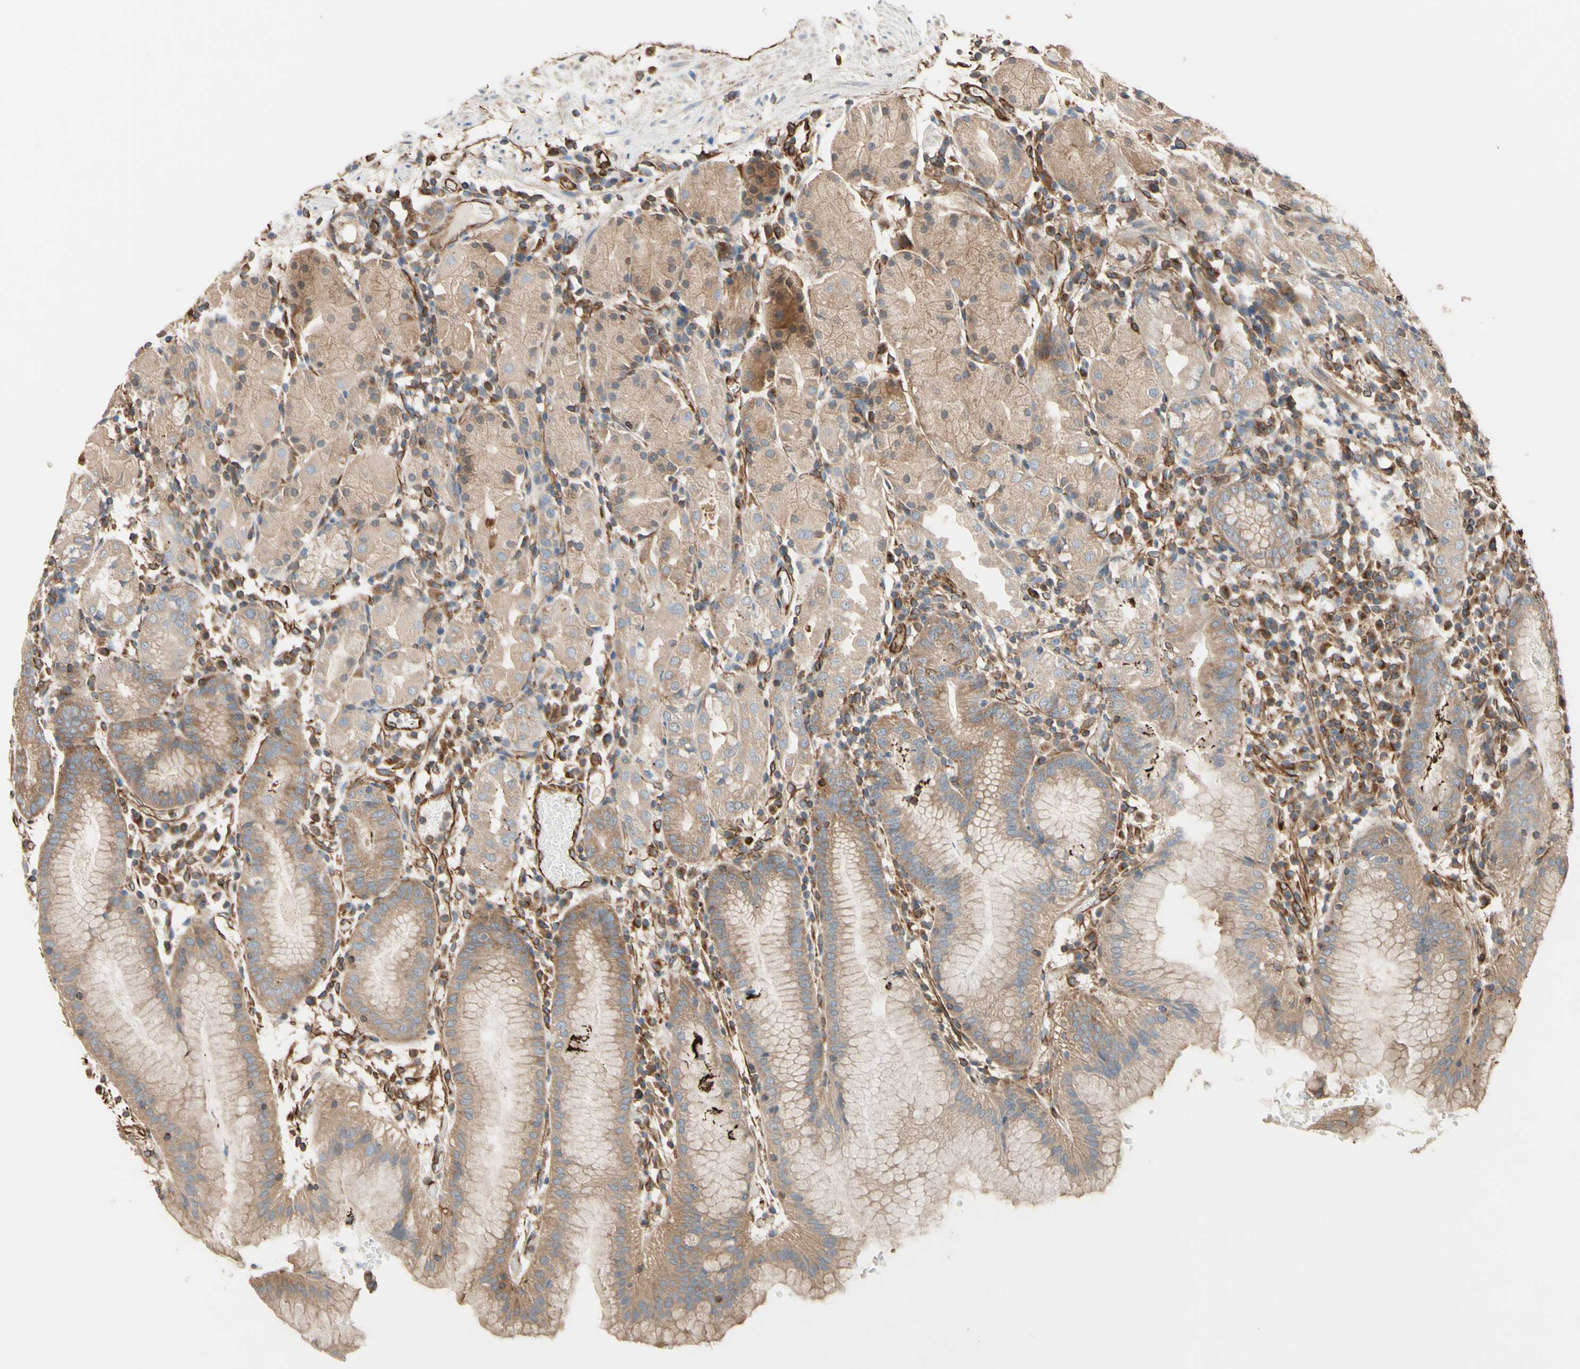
{"staining": {"intensity": "weak", "quantity": ">75%", "location": "cytoplasmic/membranous"}, "tissue": "stomach", "cell_type": "Glandular cells", "image_type": "normal", "snomed": [{"axis": "morphology", "description": "Normal tissue, NOS"}, {"axis": "topography", "description": "Stomach"}, {"axis": "topography", "description": "Stomach, lower"}], "caption": "Immunohistochemistry image of normal human stomach stained for a protein (brown), which displays low levels of weak cytoplasmic/membranous positivity in about >75% of glandular cells.", "gene": "TRAF2", "patient": {"sex": "female", "age": 75}}